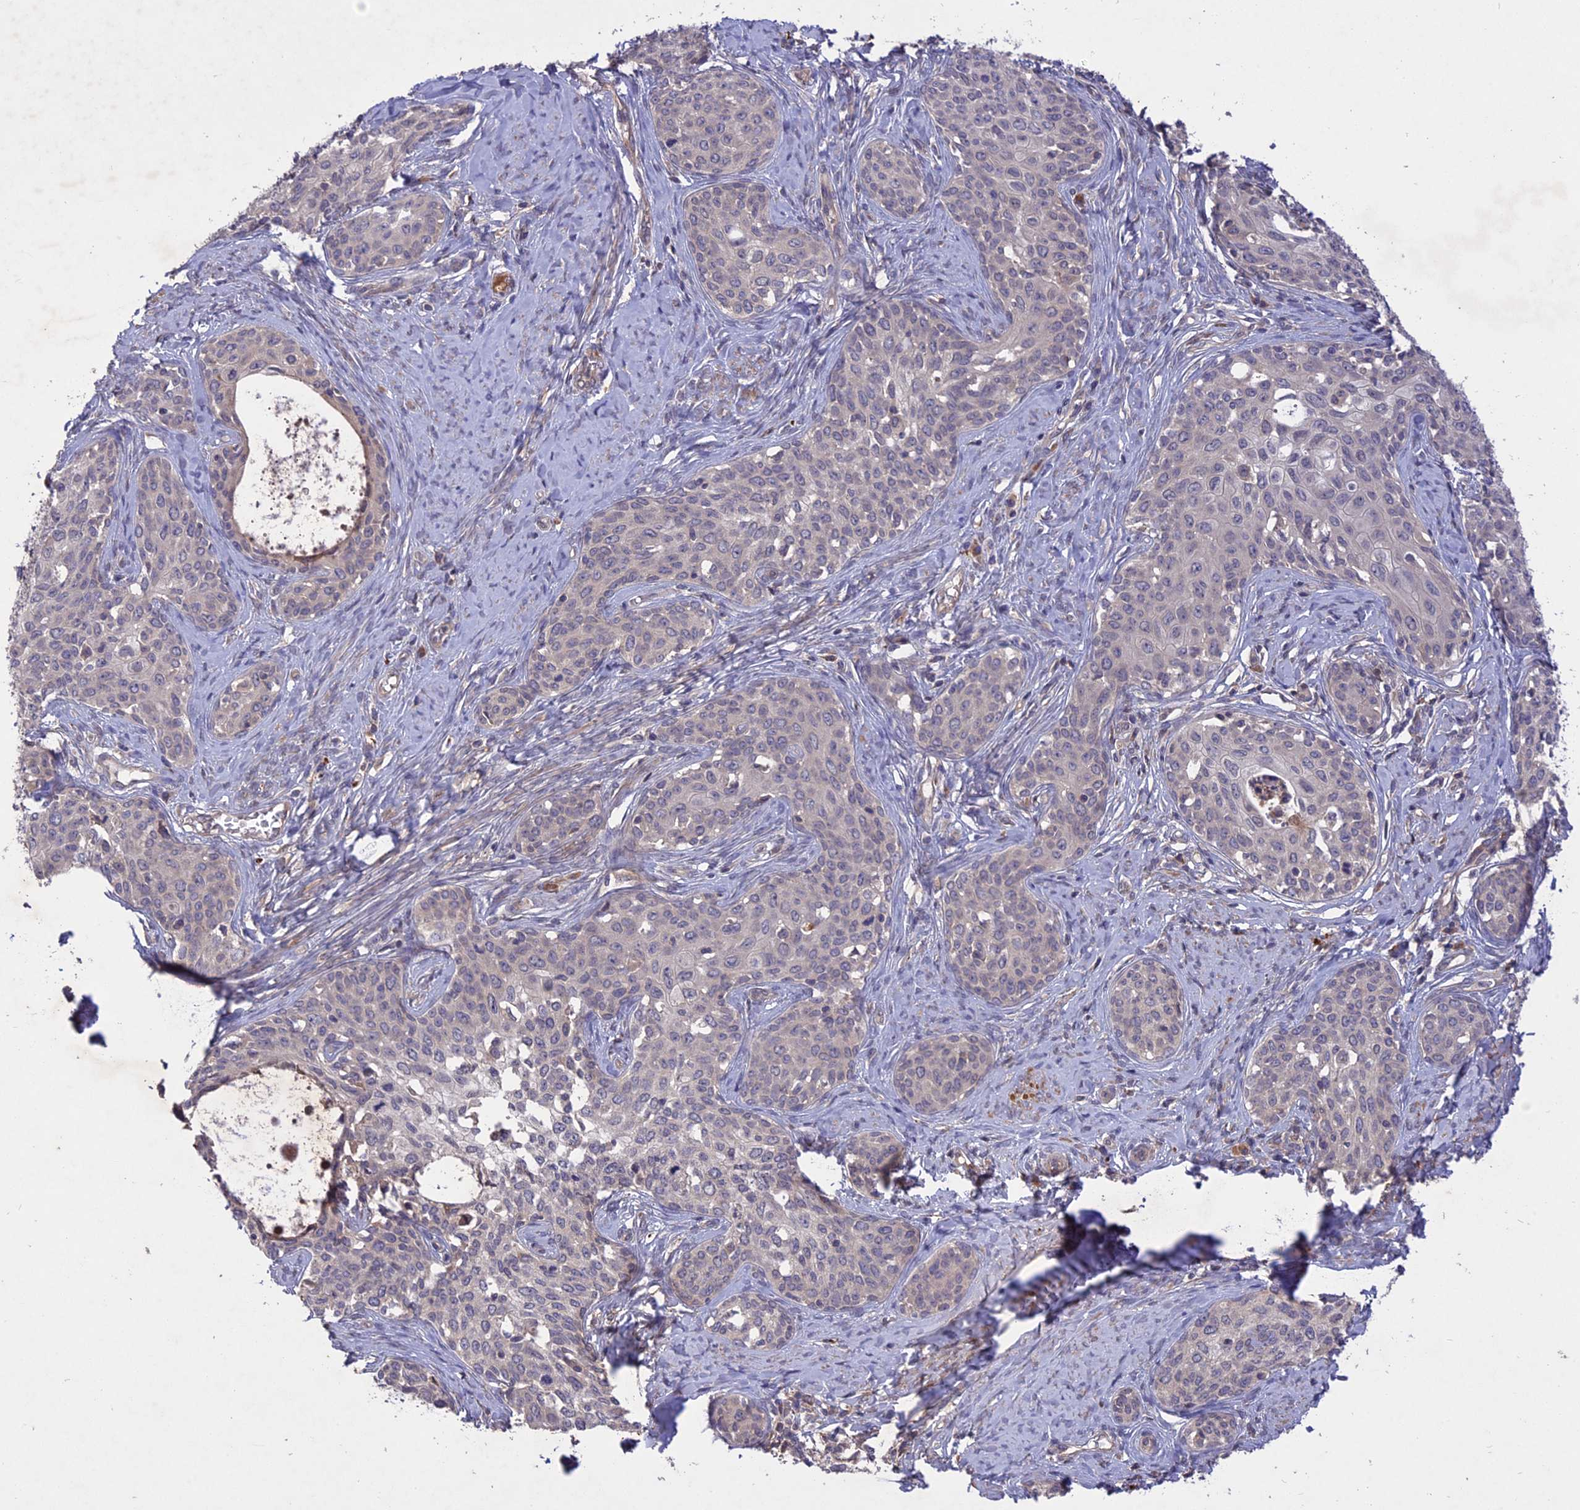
{"staining": {"intensity": "negative", "quantity": "none", "location": "none"}, "tissue": "cervical cancer", "cell_type": "Tumor cells", "image_type": "cancer", "snomed": [{"axis": "morphology", "description": "Squamous cell carcinoma, NOS"}, {"axis": "morphology", "description": "Adenocarcinoma, NOS"}, {"axis": "topography", "description": "Cervix"}], "caption": "The histopathology image demonstrates no staining of tumor cells in cervical cancer (squamous cell carcinoma). The staining is performed using DAB brown chromogen with nuclei counter-stained in using hematoxylin.", "gene": "ADO", "patient": {"sex": "female", "age": 52}}